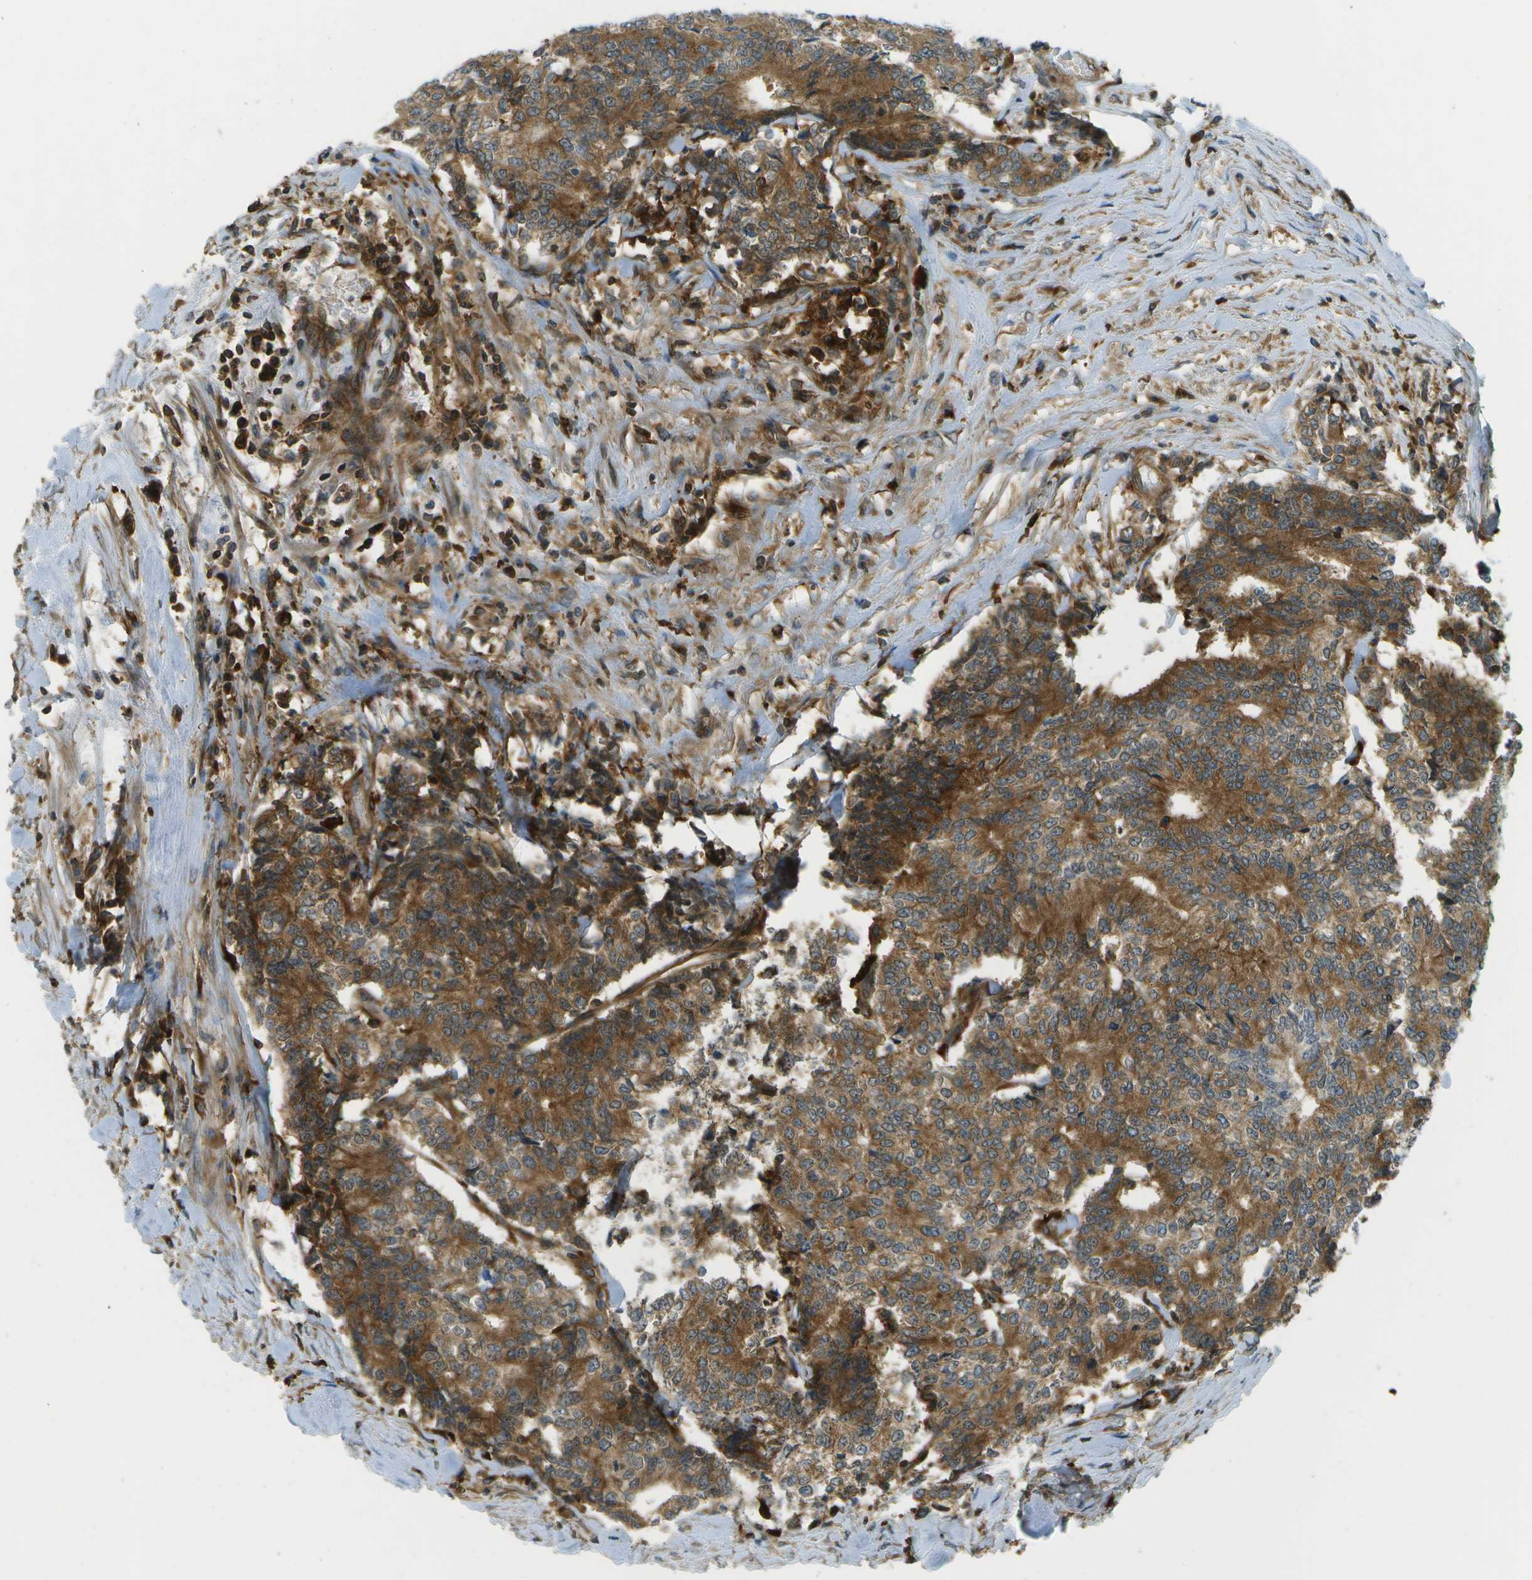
{"staining": {"intensity": "strong", "quantity": ">75%", "location": "cytoplasmic/membranous"}, "tissue": "prostate cancer", "cell_type": "Tumor cells", "image_type": "cancer", "snomed": [{"axis": "morphology", "description": "Normal tissue, NOS"}, {"axis": "morphology", "description": "Adenocarcinoma, High grade"}, {"axis": "topography", "description": "Prostate"}, {"axis": "topography", "description": "Seminal veicle"}], "caption": "The histopathology image exhibits staining of prostate cancer (high-grade adenocarcinoma), revealing strong cytoplasmic/membranous protein positivity (brown color) within tumor cells. The staining was performed using DAB to visualize the protein expression in brown, while the nuclei were stained in blue with hematoxylin (Magnification: 20x).", "gene": "TMTC1", "patient": {"sex": "male", "age": 55}}